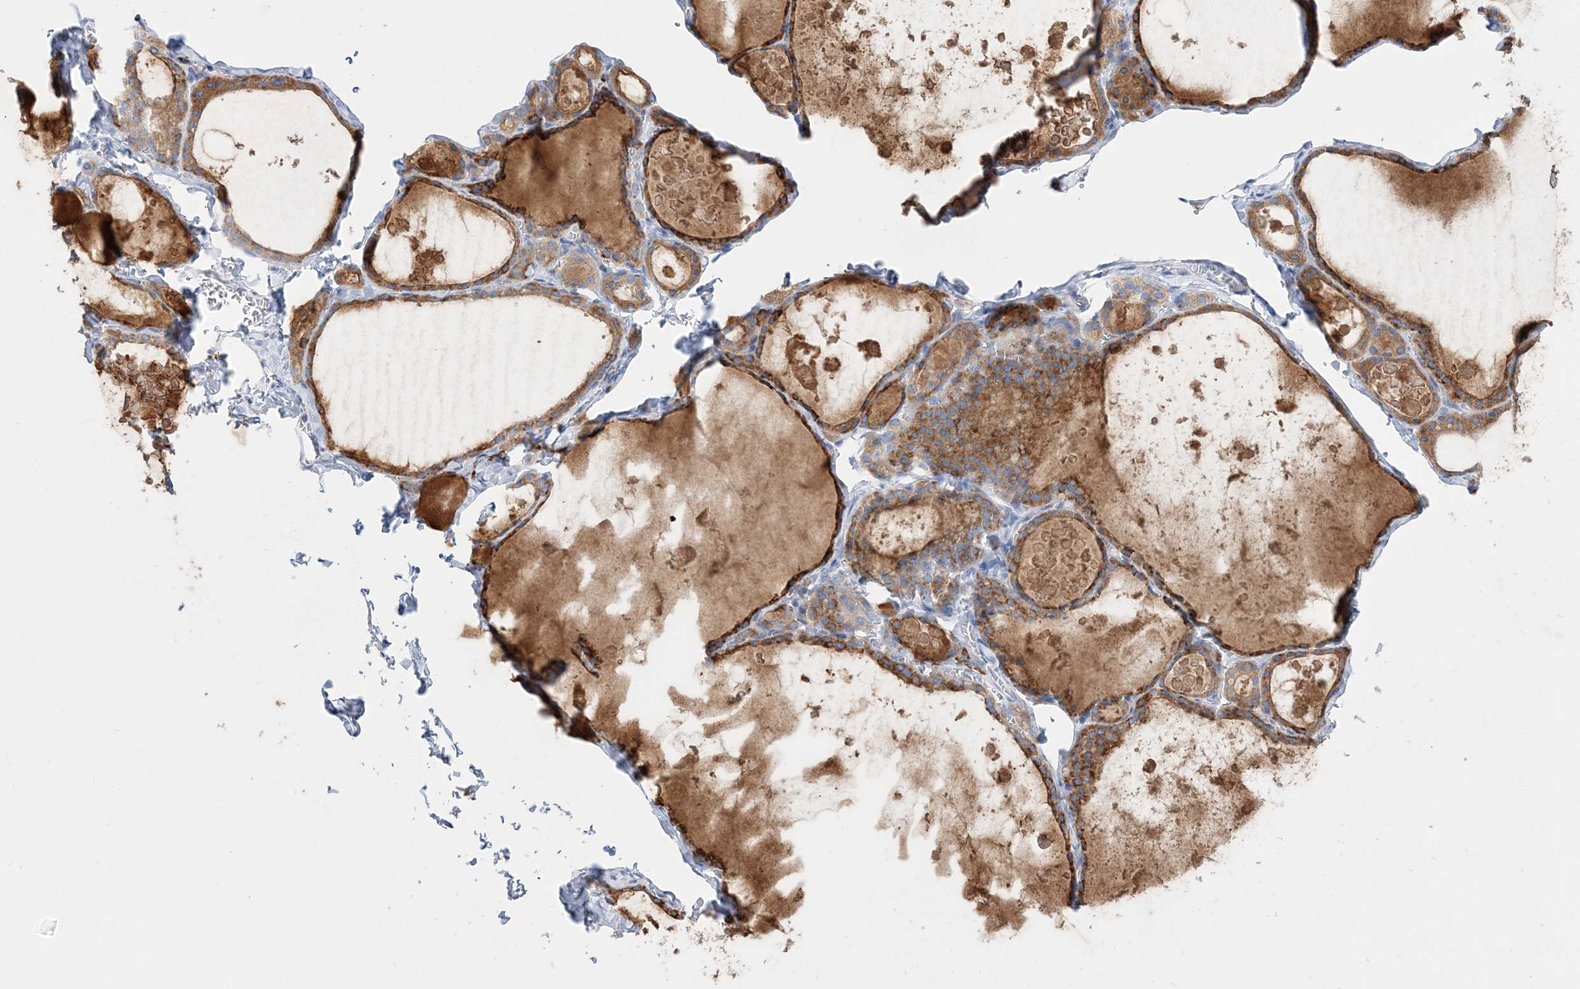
{"staining": {"intensity": "strong", "quantity": ">75%", "location": "cytoplasmic/membranous"}, "tissue": "thyroid gland", "cell_type": "Glandular cells", "image_type": "normal", "snomed": [{"axis": "morphology", "description": "Normal tissue, NOS"}, {"axis": "topography", "description": "Thyroid gland"}], "caption": "Brown immunohistochemical staining in unremarkable human thyroid gland reveals strong cytoplasmic/membranous staining in approximately >75% of glandular cells.", "gene": "TSPYL6", "patient": {"sex": "male", "age": 56}}